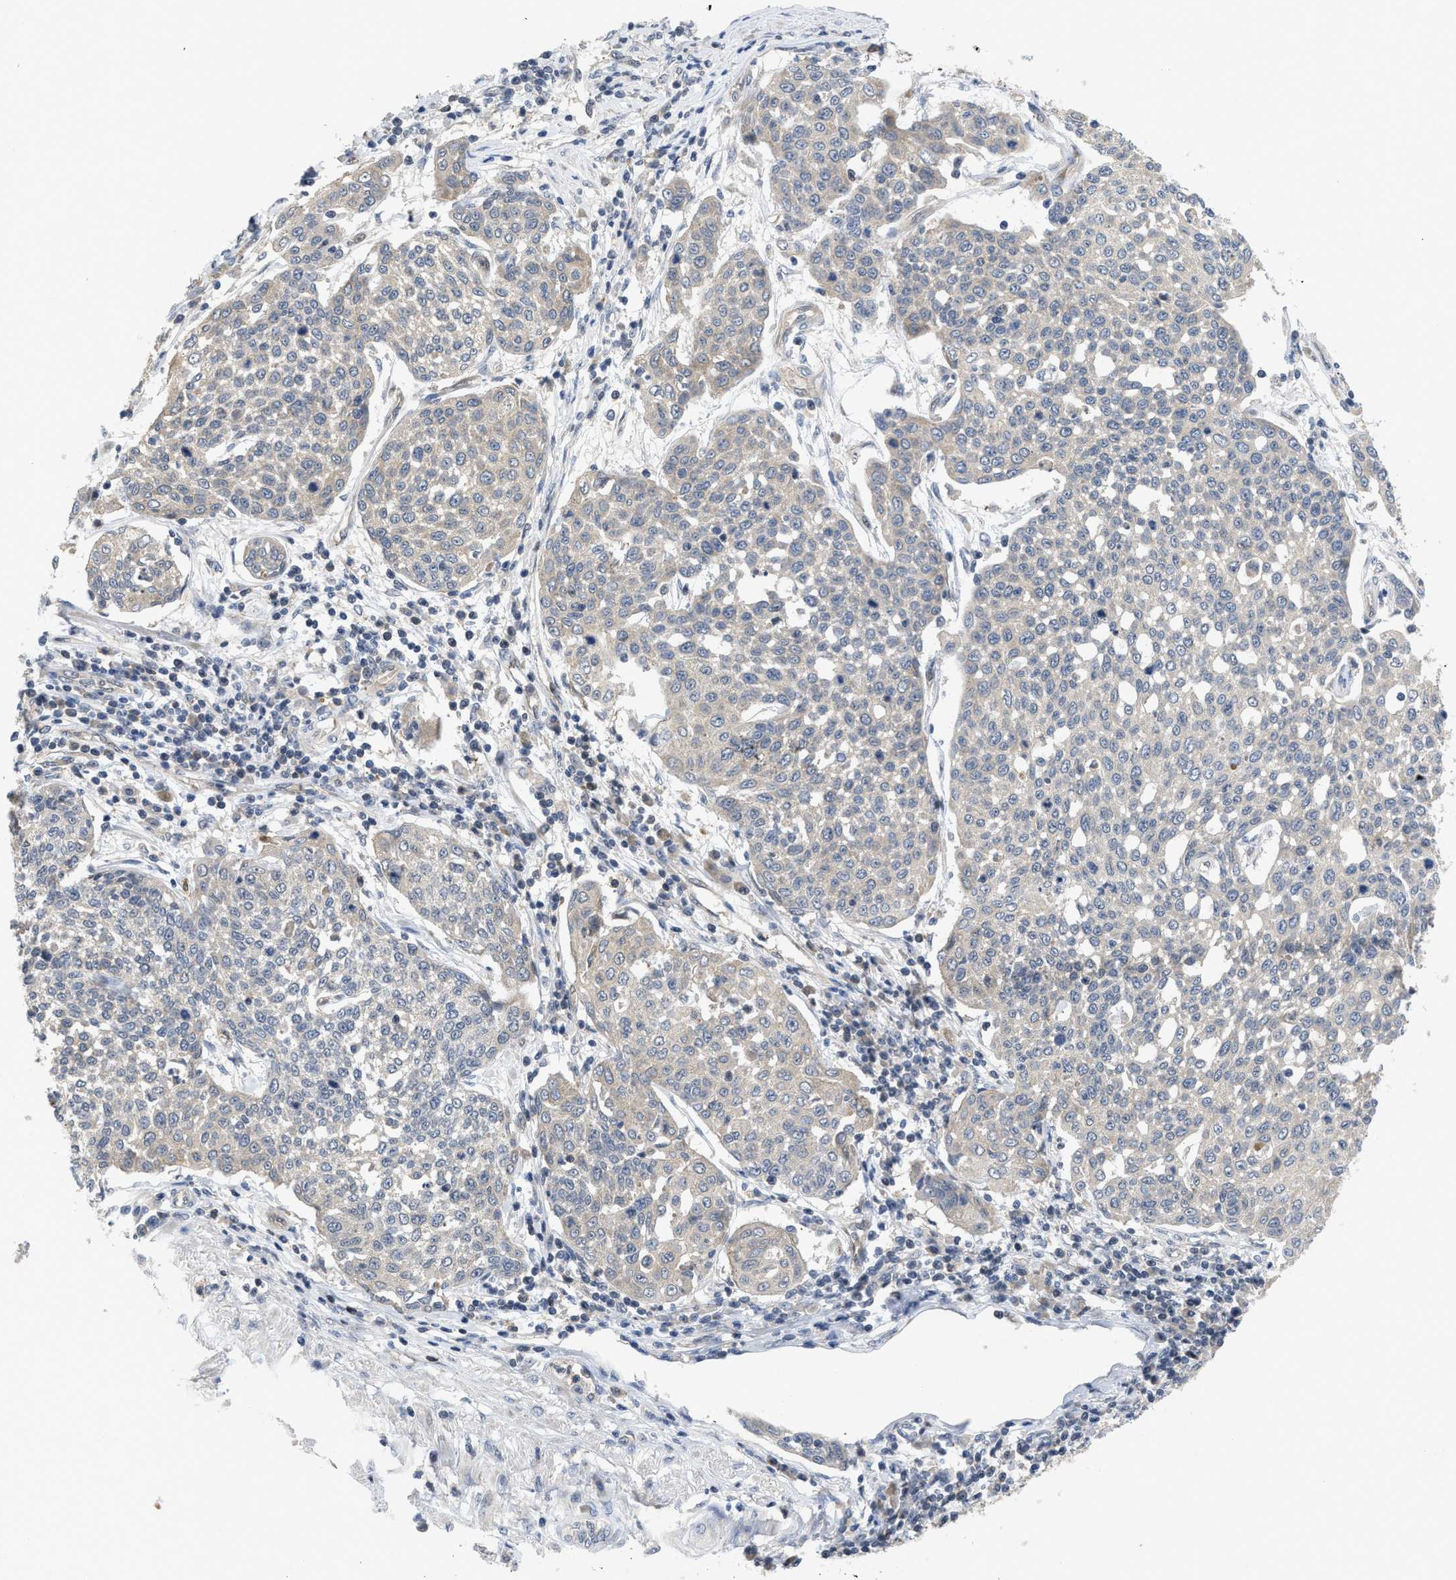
{"staining": {"intensity": "negative", "quantity": "none", "location": "none"}, "tissue": "cervical cancer", "cell_type": "Tumor cells", "image_type": "cancer", "snomed": [{"axis": "morphology", "description": "Squamous cell carcinoma, NOS"}, {"axis": "topography", "description": "Cervix"}], "caption": "High power microscopy micrograph of an IHC image of cervical cancer (squamous cell carcinoma), revealing no significant expression in tumor cells.", "gene": "LDAF1", "patient": {"sex": "female", "age": 34}}